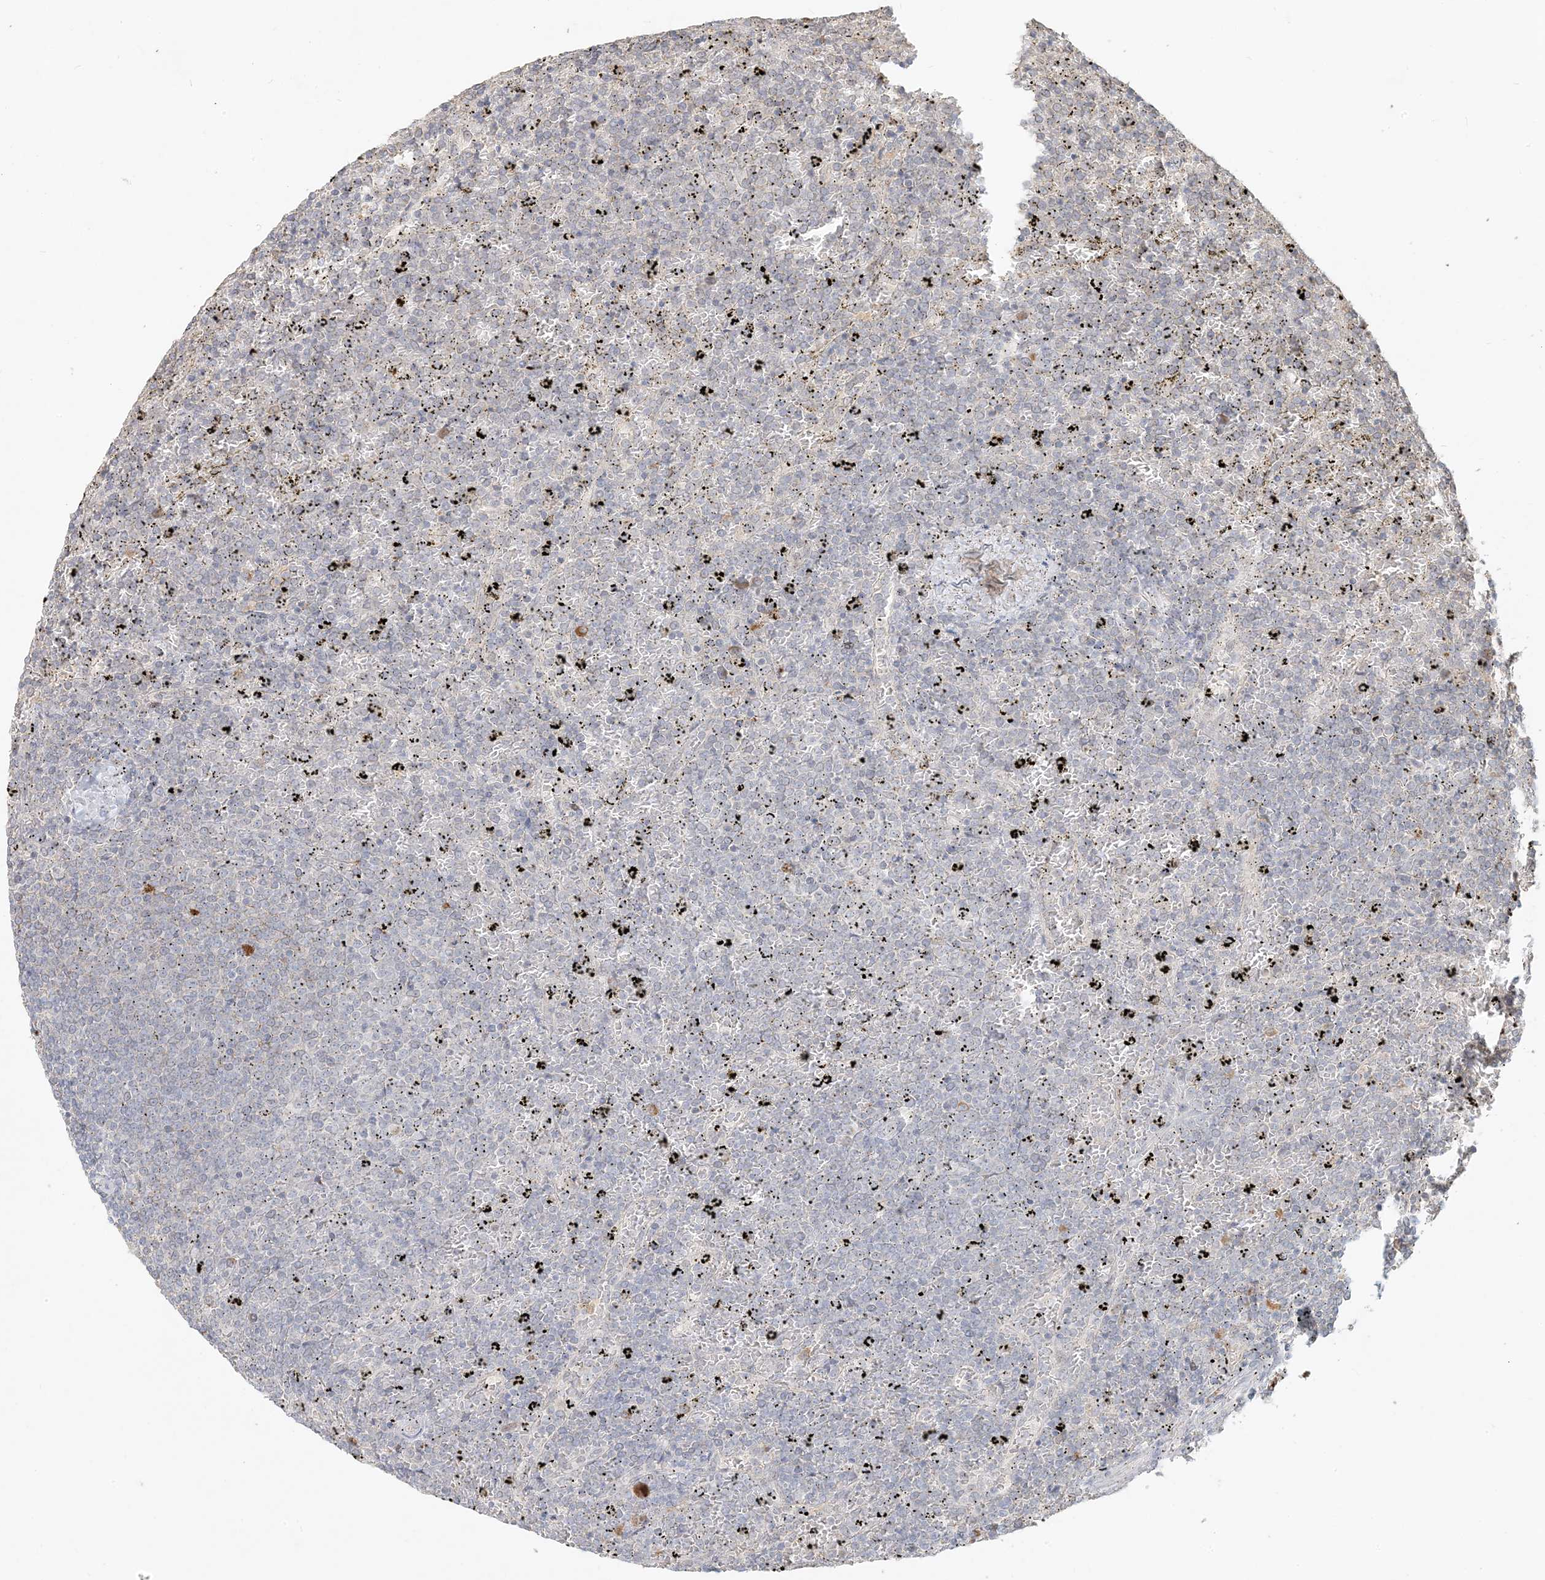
{"staining": {"intensity": "negative", "quantity": "none", "location": "none"}, "tissue": "lymphoma", "cell_type": "Tumor cells", "image_type": "cancer", "snomed": [{"axis": "morphology", "description": "Malignant lymphoma, non-Hodgkin's type, Low grade"}, {"axis": "topography", "description": "Spleen"}], "caption": "Tumor cells are negative for brown protein staining in malignant lymphoma, non-Hodgkin's type (low-grade). (Immunohistochemistry (ihc), brightfield microscopy, high magnification).", "gene": "MCOLN1", "patient": {"sex": "female", "age": 77}}